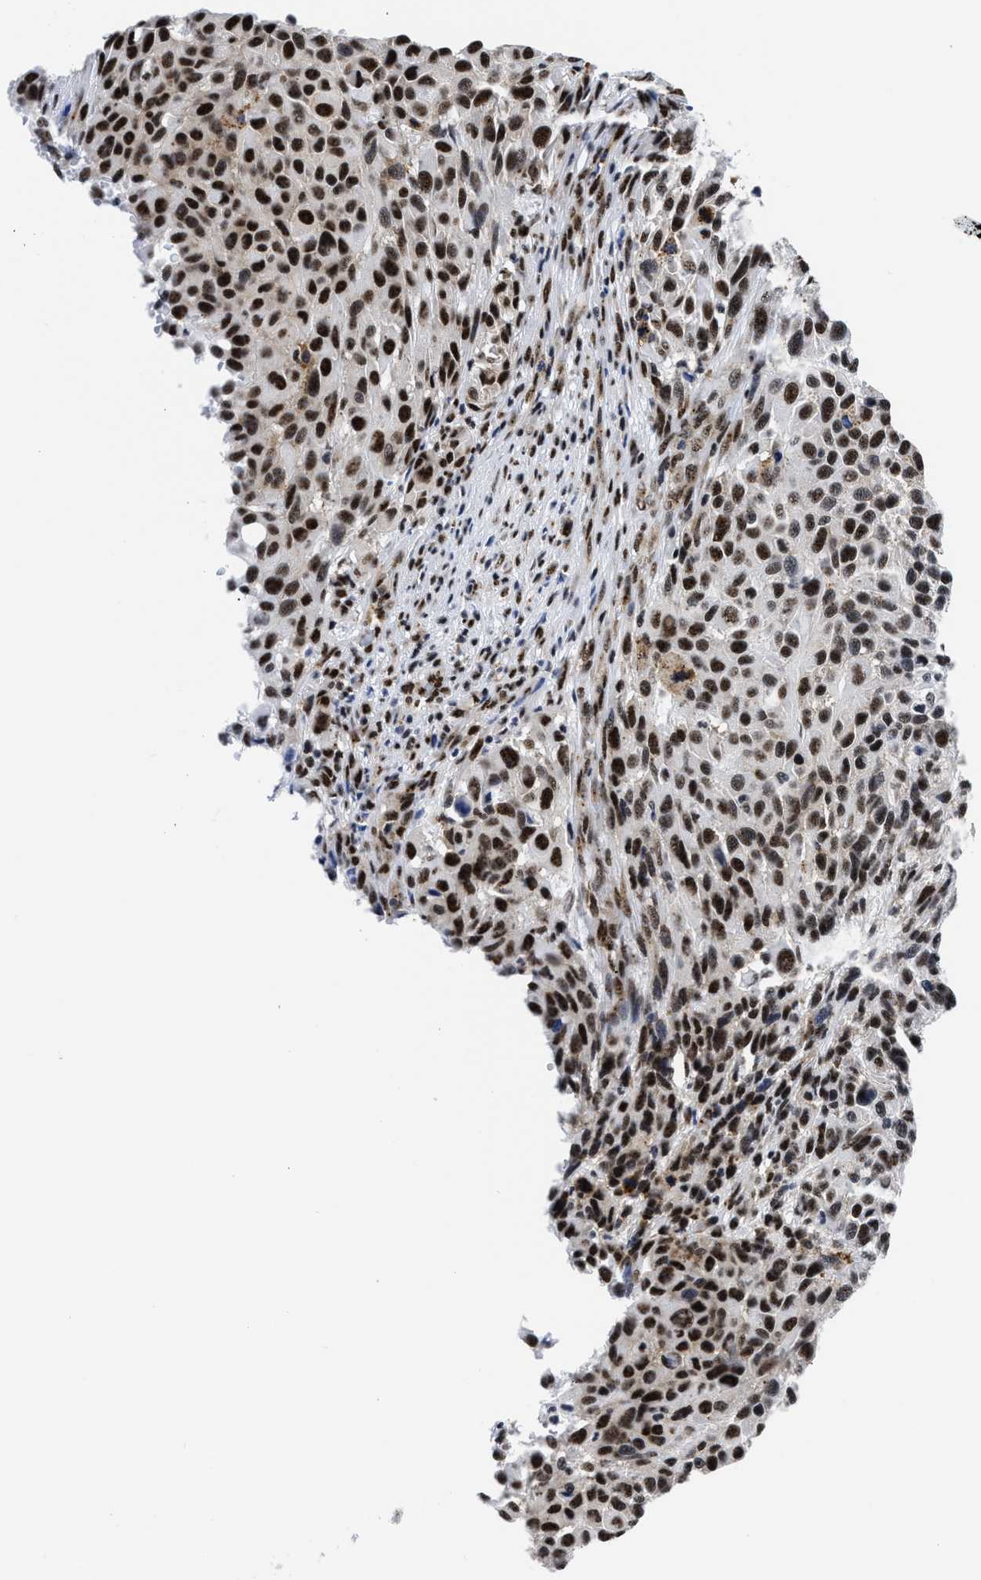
{"staining": {"intensity": "strong", "quantity": ">75%", "location": "nuclear"}, "tissue": "melanoma", "cell_type": "Tumor cells", "image_type": "cancer", "snomed": [{"axis": "morphology", "description": "Malignant melanoma, Metastatic site"}, {"axis": "topography", "description": "Lymph node"}], "caption": "Immunohistochemical staining of human malignant melanoma (metastatic site) displays high levels of strong nuclear protein positivity in approximately >75% of tumor cells.", "gene": "RBM8A", "patient": {"sex": "male", "age": 61}}